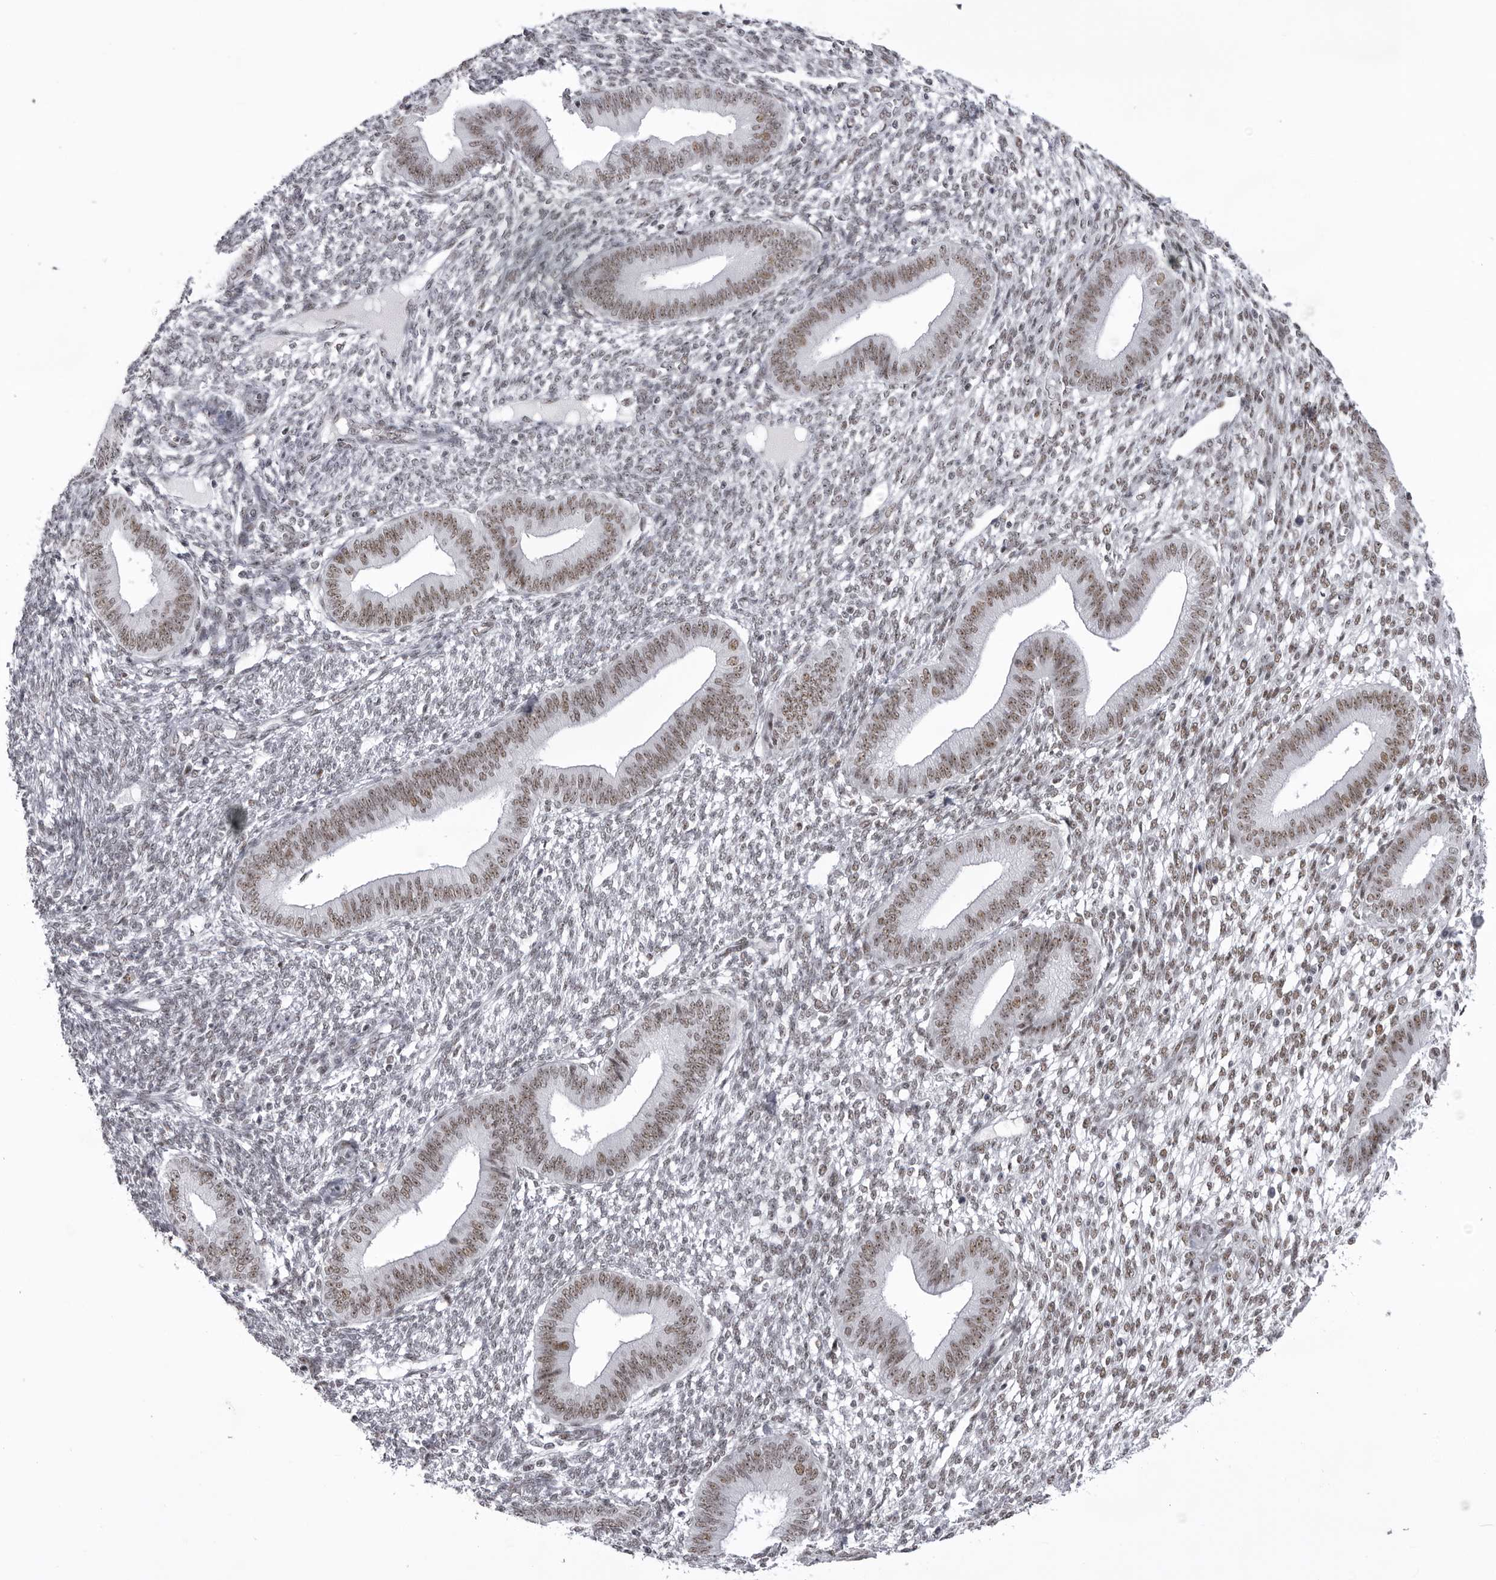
{"staining": {"intensity": "weak", "quantity": "25%-75%", "location": "nuclear"}, "tissue": "endometrium", "cell_type": "Cells in endometrial stroma", "image_type": "normal", "snomed": [{"axis": "morphology", "description": "Normal tissue, NOS"}, {"axis": "topography", "description": "Endometrium"}], "caption": "Cells in endometrial stroma display weak nuclear staining in approximately 25%-75% of cells in normal endometrium.", "gene": "DHX9", "patient": {"sex": "female", "age": 46}}